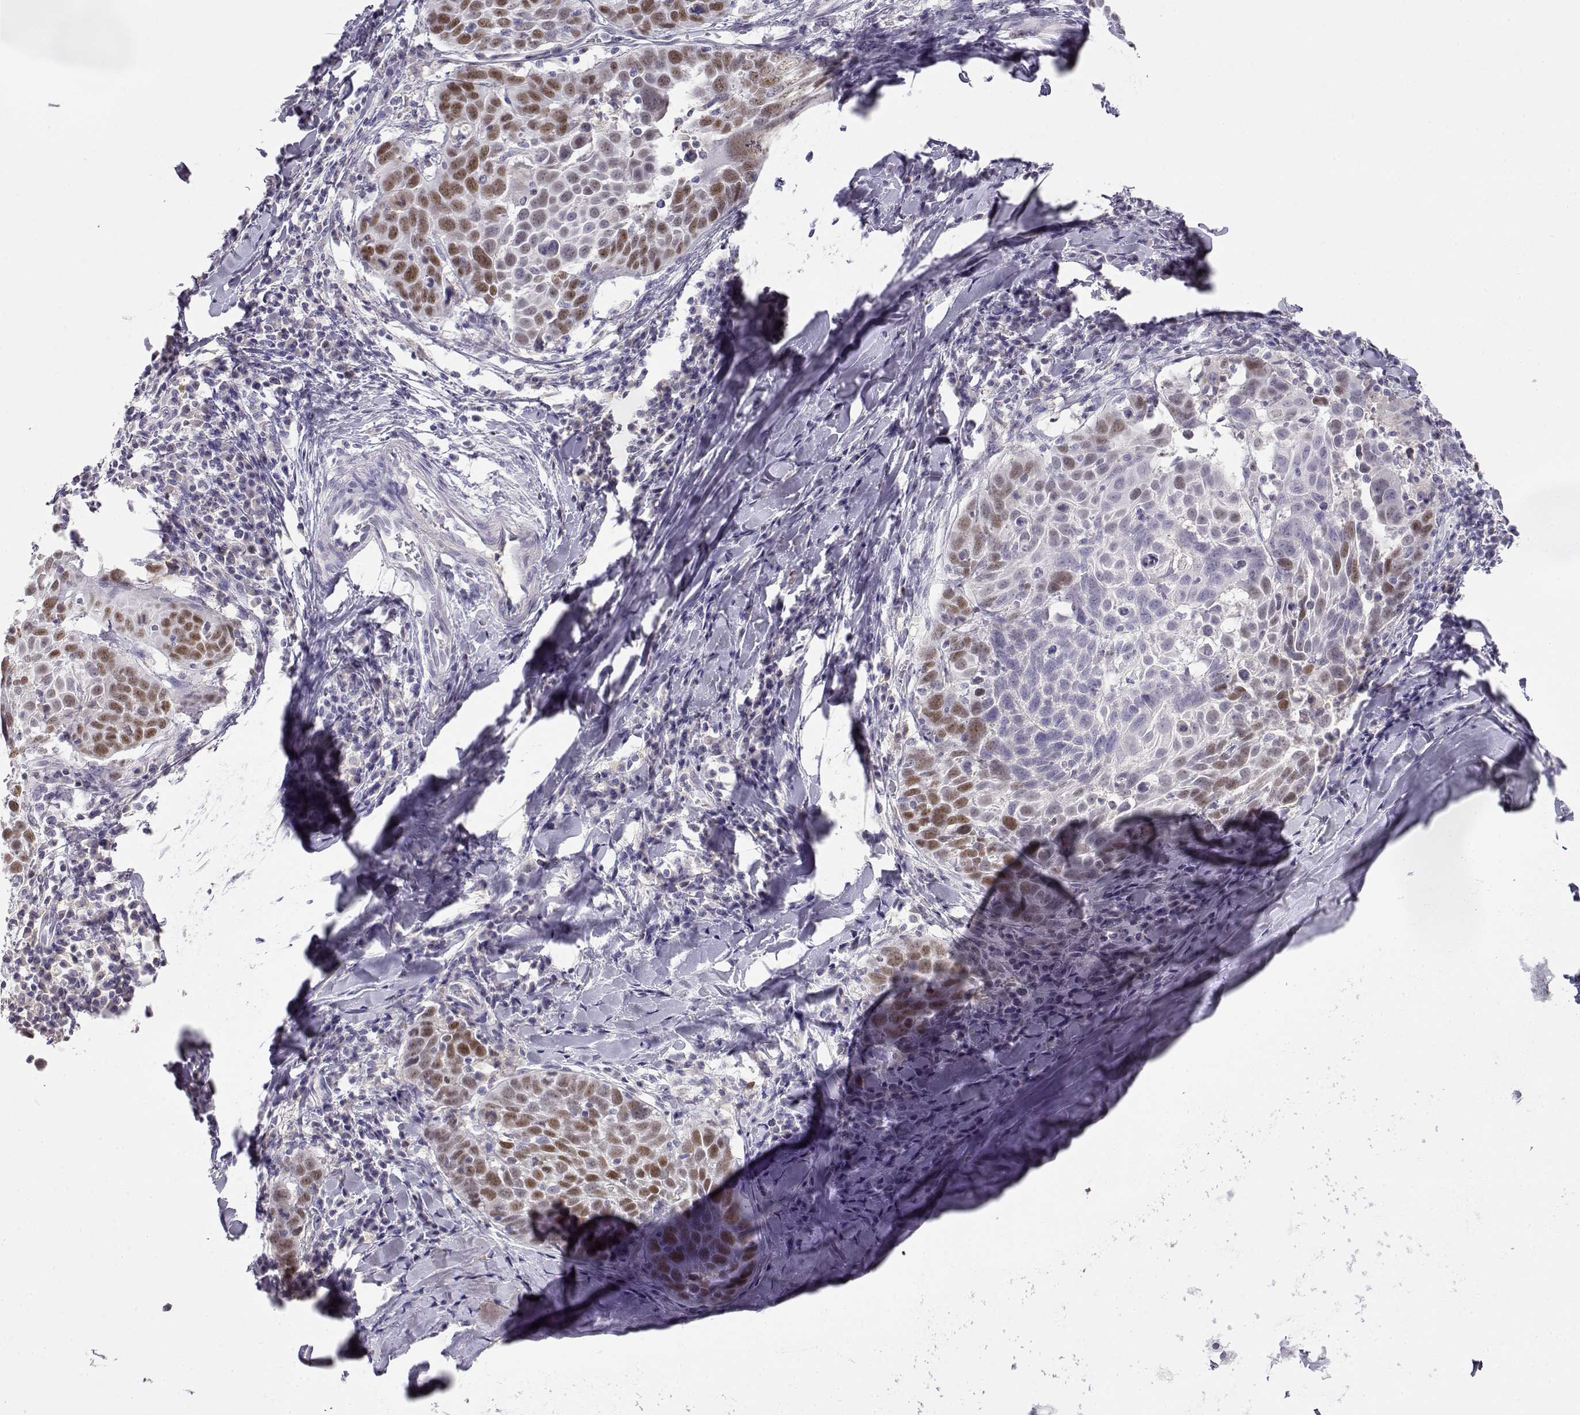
{"staining": {"intensity": "moderate", "quantity": "25%-75%", "location": "nuclear"}, "tissue": "lung cancer", "cell_type": "Tumor cells", "image_type": "cancer", "snomed": [{"axis": "morphology", "description": "Squamous cell carcinoma, NOS"}, {"axis": "topography", "description": "Lung"}], "caption": "Lung squamous cell carcinoma was stained to show a protein in brown. There is medium levels of moderate nuclear positivity in about 25%-75% of tumor cells.", "gene": "OPN5", "patient": {"sex": "male", "age": 57}}